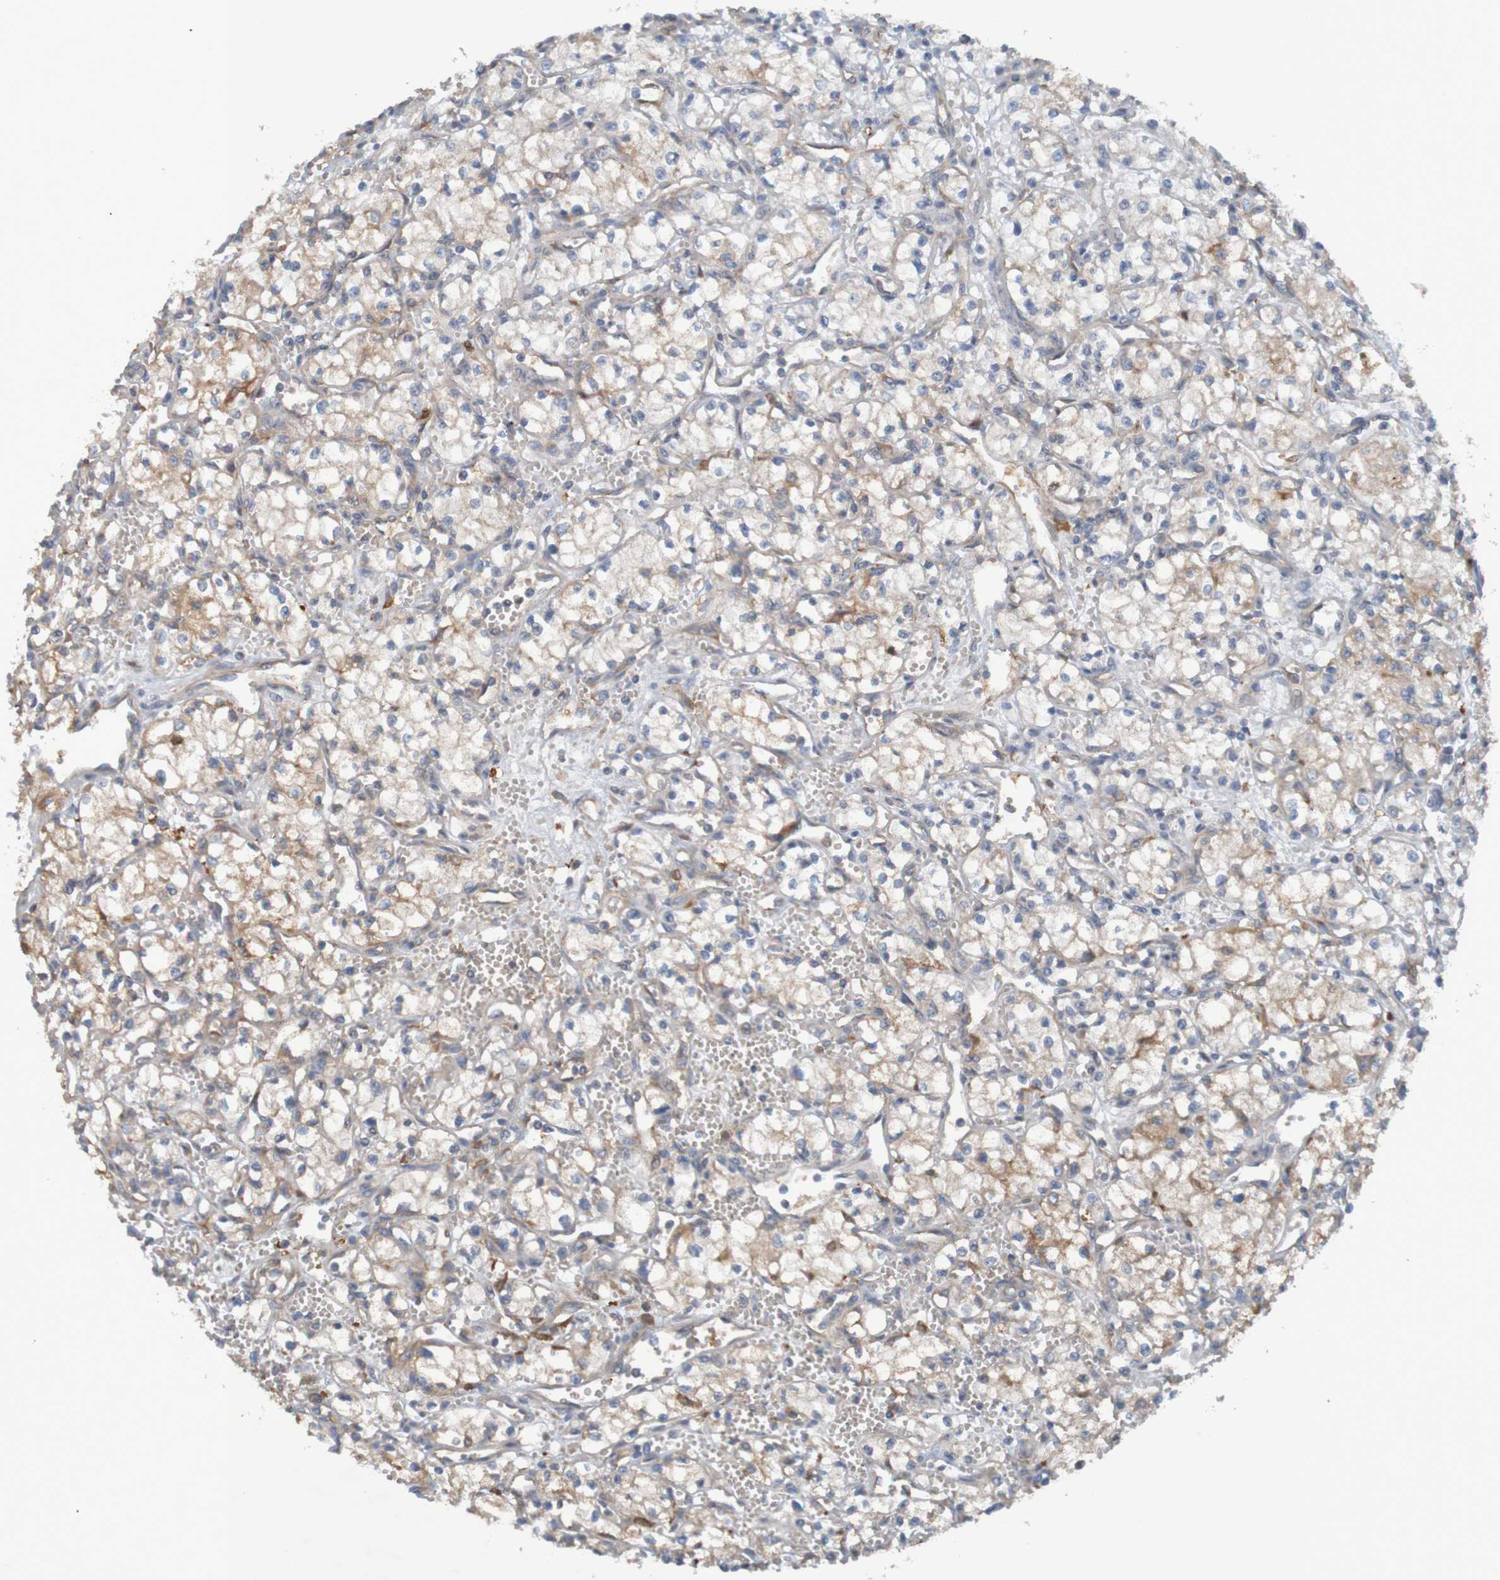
{"staining": {"intensity": "weak", "quantity": "25%-75%", "location": "cytoplasmic/membranous"}, "tissue": "renal cancer", "cell_type": "Tumor cells", "image_type": "cancer", "snomed": [{"axis": "morphology", "description": "Normal tissue, NOS"}, {"axis": "morphology", "description": "Adenocarcinoma, NOS"}, {"axis": "topography", "description": "Kidney"}], "caption": "Protein staining shows weak cytoplasmic/membranous positivity in approximately 25%-75% of tumor cells in renal cancer. The staining is performed using DAB (3,3'-diaminobenzidine) brown chromogen to label protein expression. The nuclei are counter-stained blue using hematoxylin.", "gene": "DNAJC4", "patient": {"sex": "male", "age": 59}}